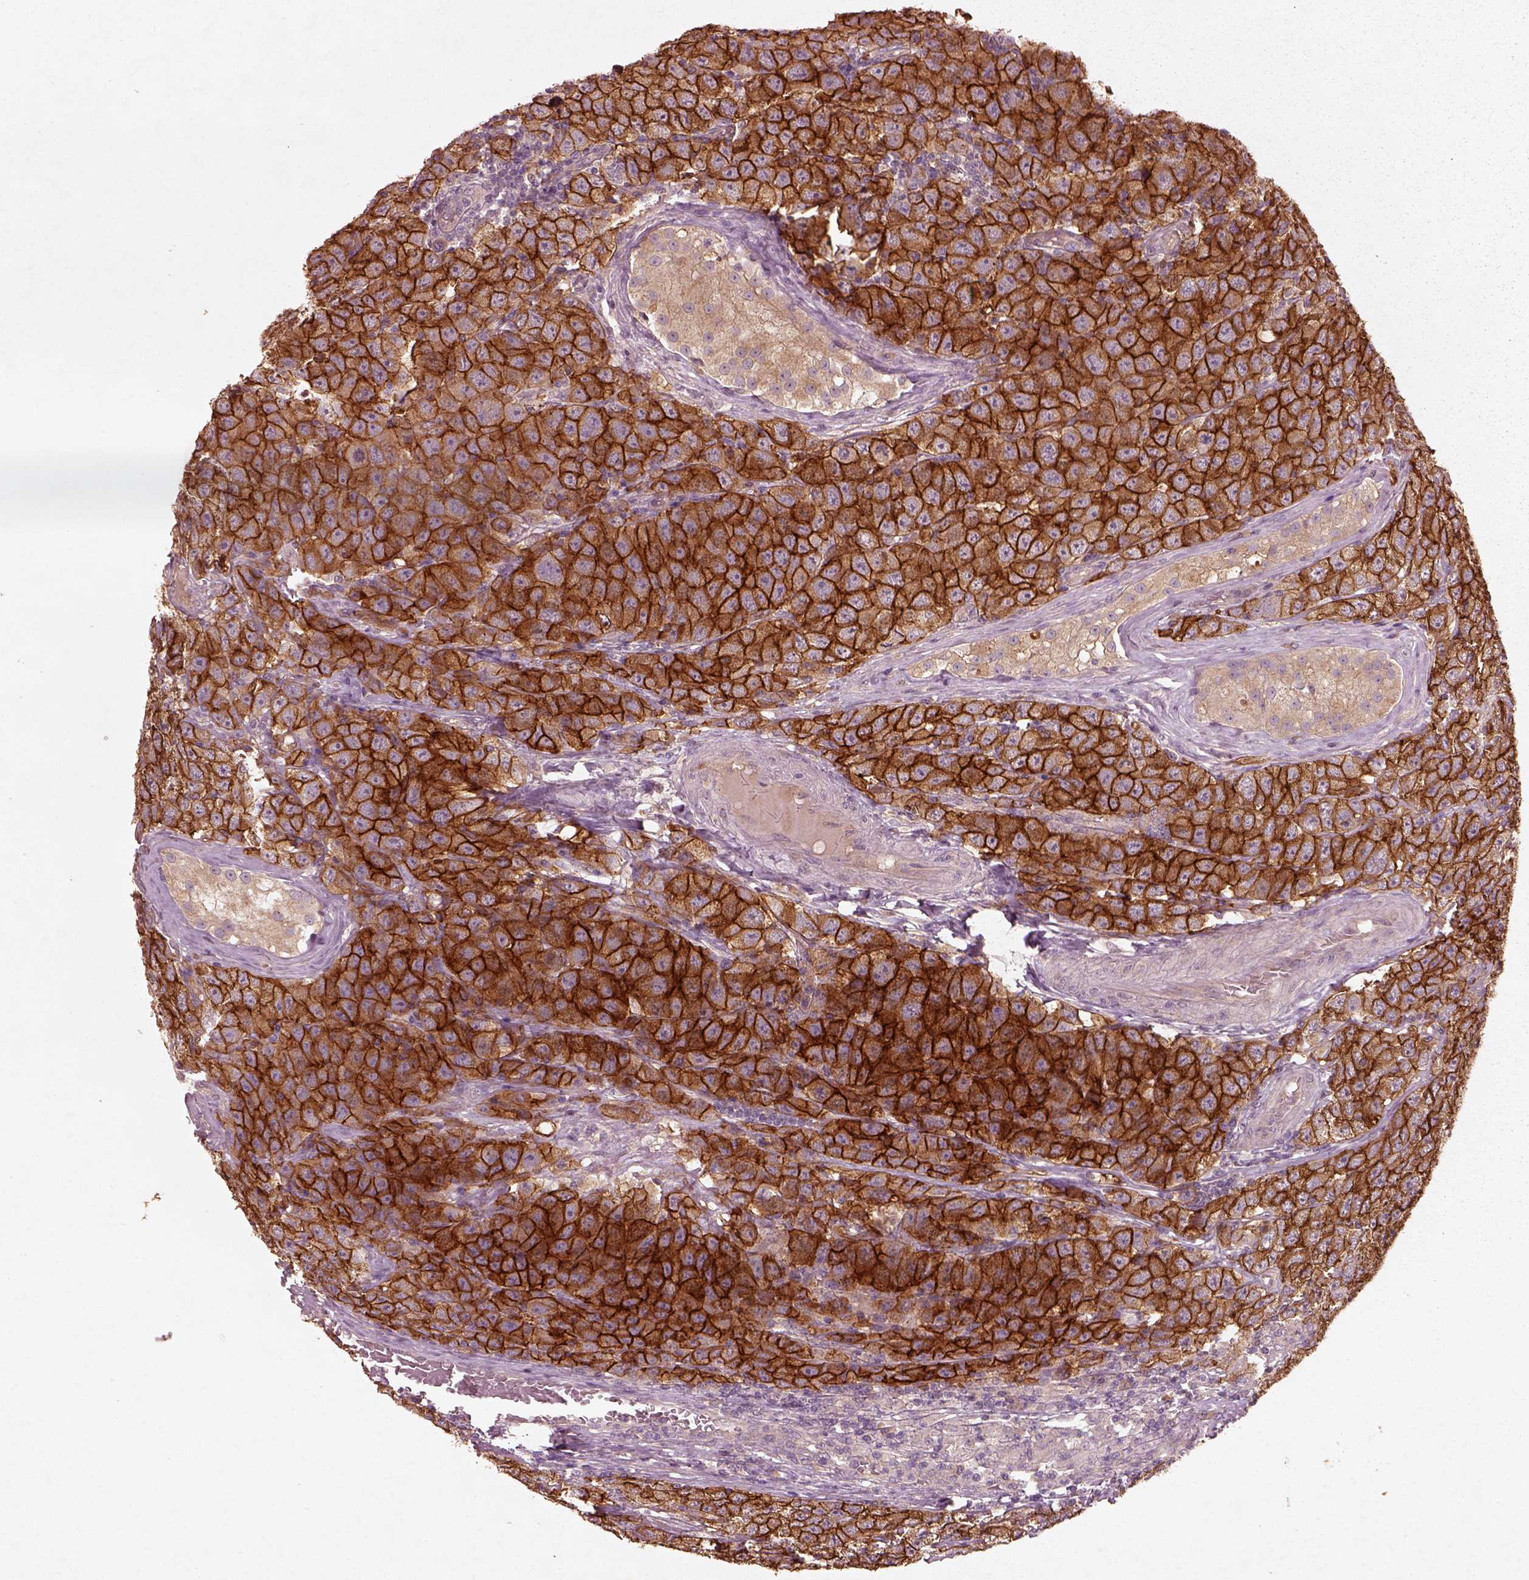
{"staining": {"intensity": "strong", "quantity": ">75%", "location": "cytoplasmic/membranous"}, "tissue": "testis cancer", "cell_type": "Tumor cells", "image_type": "cancer", "snomed": [{"axis": "morphology", "description": "Seminoma, NOS"}, {"axis": "topography", "description": "Testis"}], "caption": "Testis seminoma stained with IHC shows strong cytoplasmic/membranous expression in about >75% of tumor cells. (Brightfield microscopy of DAB IHC at high magnification).", "gene": "FAM234A", "patient": {"sex": "male", "age": 52}}